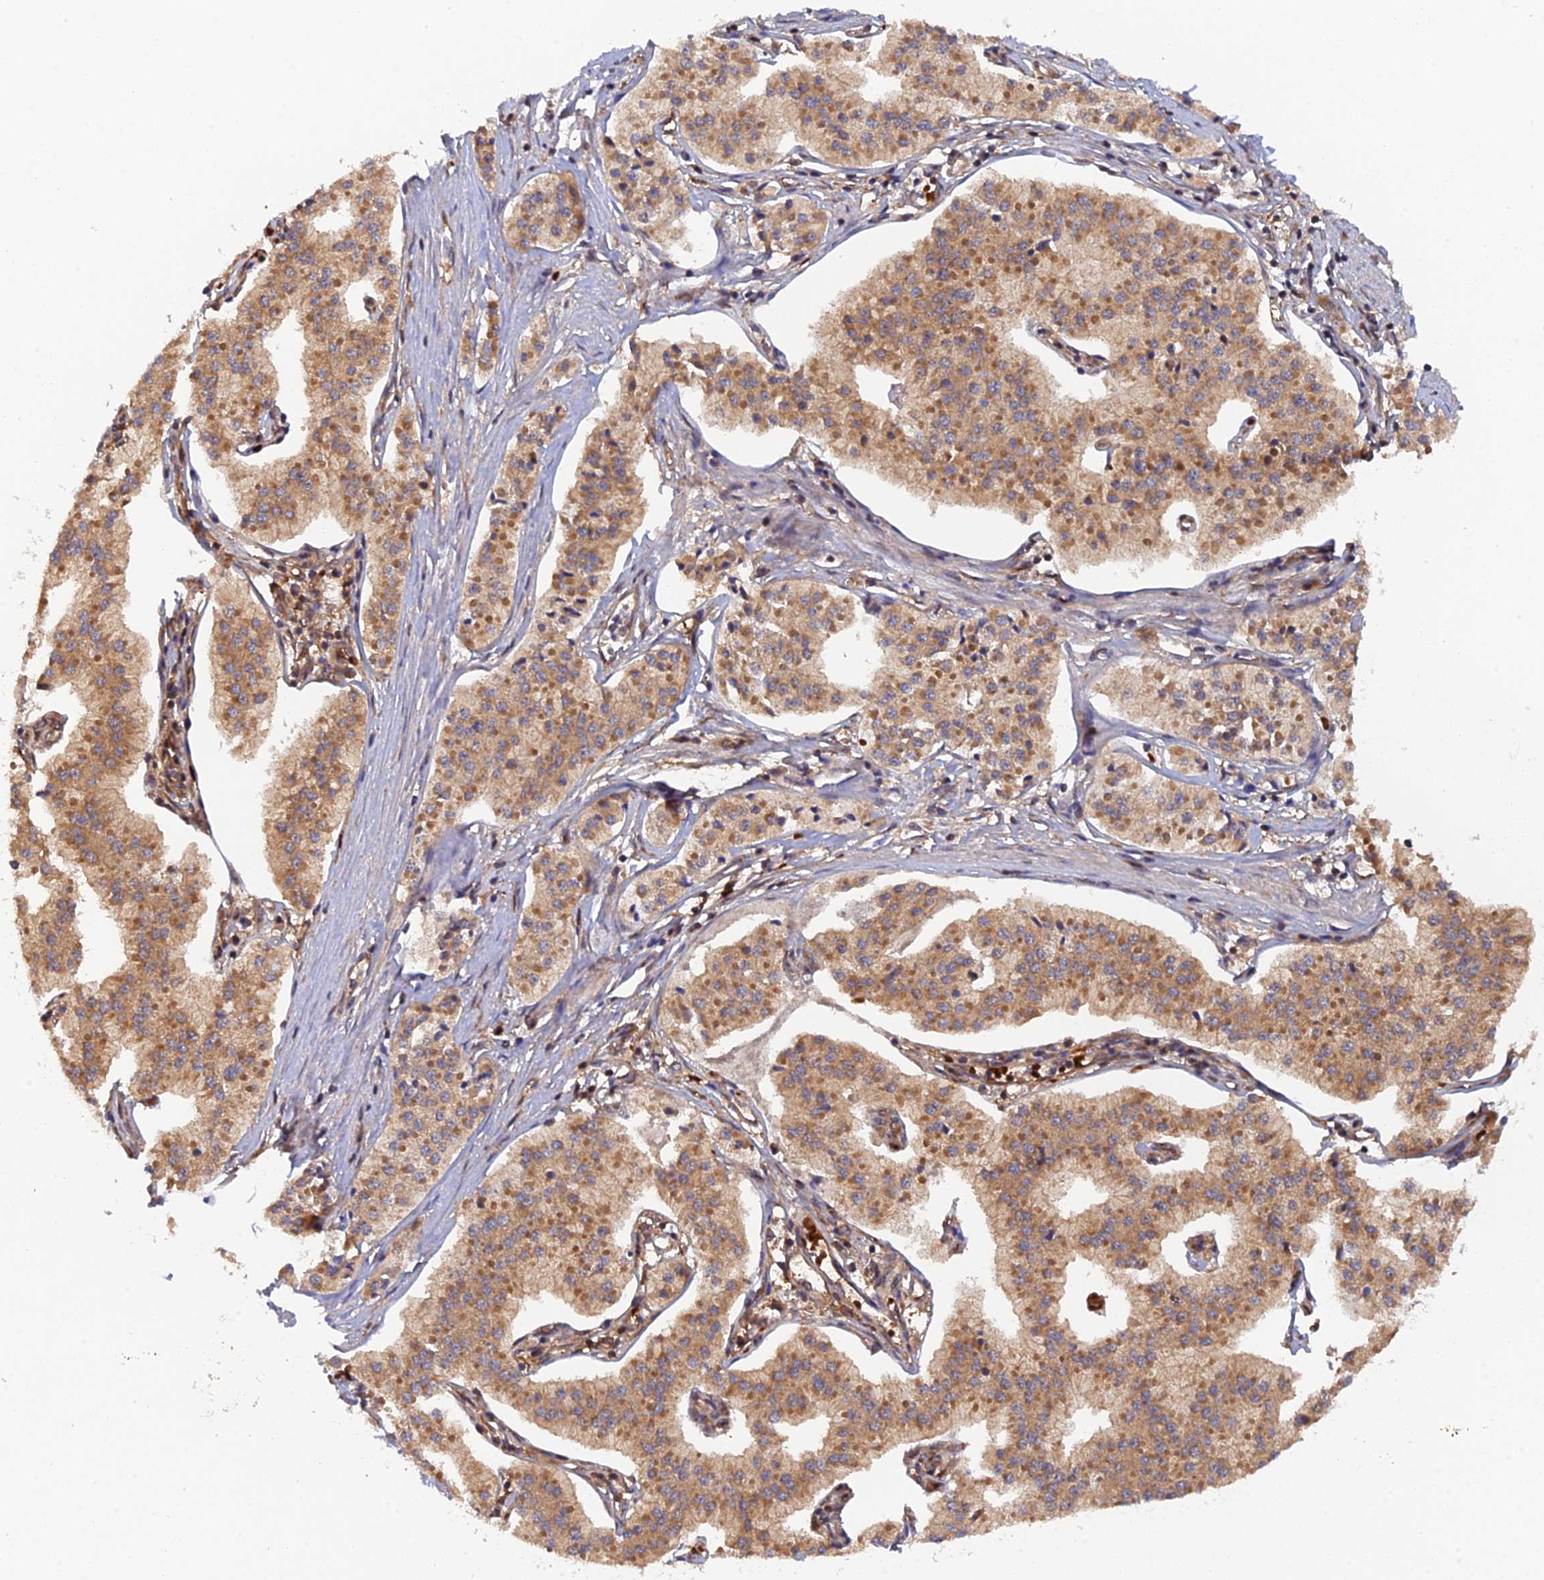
{"staining": {"intensity": "moderate", "quantity": ">75%", "location": "cytoplasmic/membranous"}, "tissue": "pancreatic cancer", "cell_type": "Tumor cells", "image_type": "cancer", "snomed": [{"axis": "morphology", "description": "Adenocarcinoma, NOS"}, {"axis": "topography", "description": "Pancreas"}], "caption": "Immunohistochemical staining of pancreatic cancer reveals medium levels of moderate cytoplasmic/membranous protein staining in approximately >75% of tumor cells. Using DAB (3,3'-diaminobenzidine) (brown) and hematoxylin (blue) stains, captured at high magnification using brightfield microscopy.", "gene": "ARL2BP", "patient": {"sex": "female", "age": 50}}